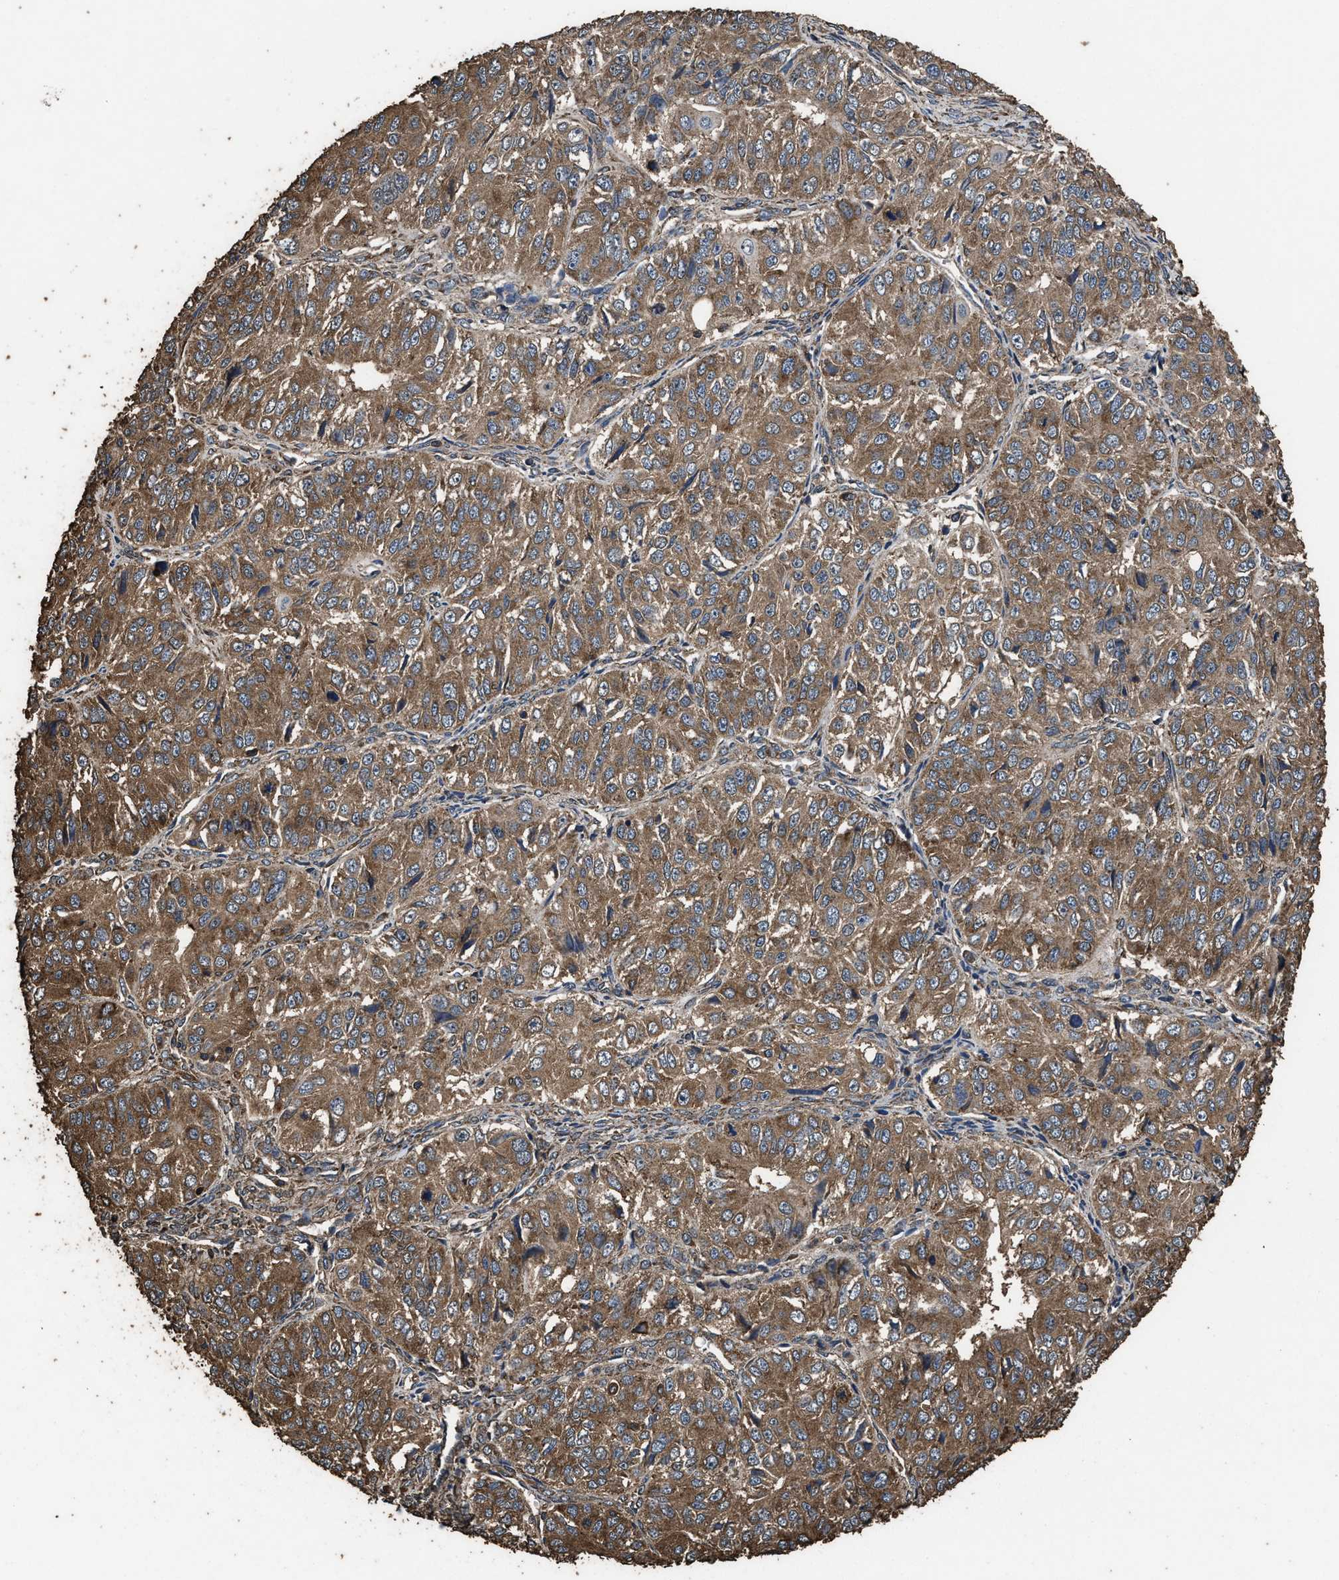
{"staining": {"intensity": "moderate", "quantity": ">75%", "location": "cytoplasmic/membranous"}, "tissue": "ovarian cancer", "cell_type": "Tumor cells", "image_type": "cancer", "snomed": [{"axis": "morphology", "description": "Carcinoma, endometroid"}, {"axis": "topography", "description": "Ovary"}], "caption": "The micrograph displays a brown stain indicating the presence of a protein in the cytoplasmic/membranous of tumor cells in ovarian endometroid carcinoma. (DAB IHC, brown staining for protein, blue staining for nuclei).", "gene": "ZMYND19", "patient": {"sex": "female", "age": 51}}